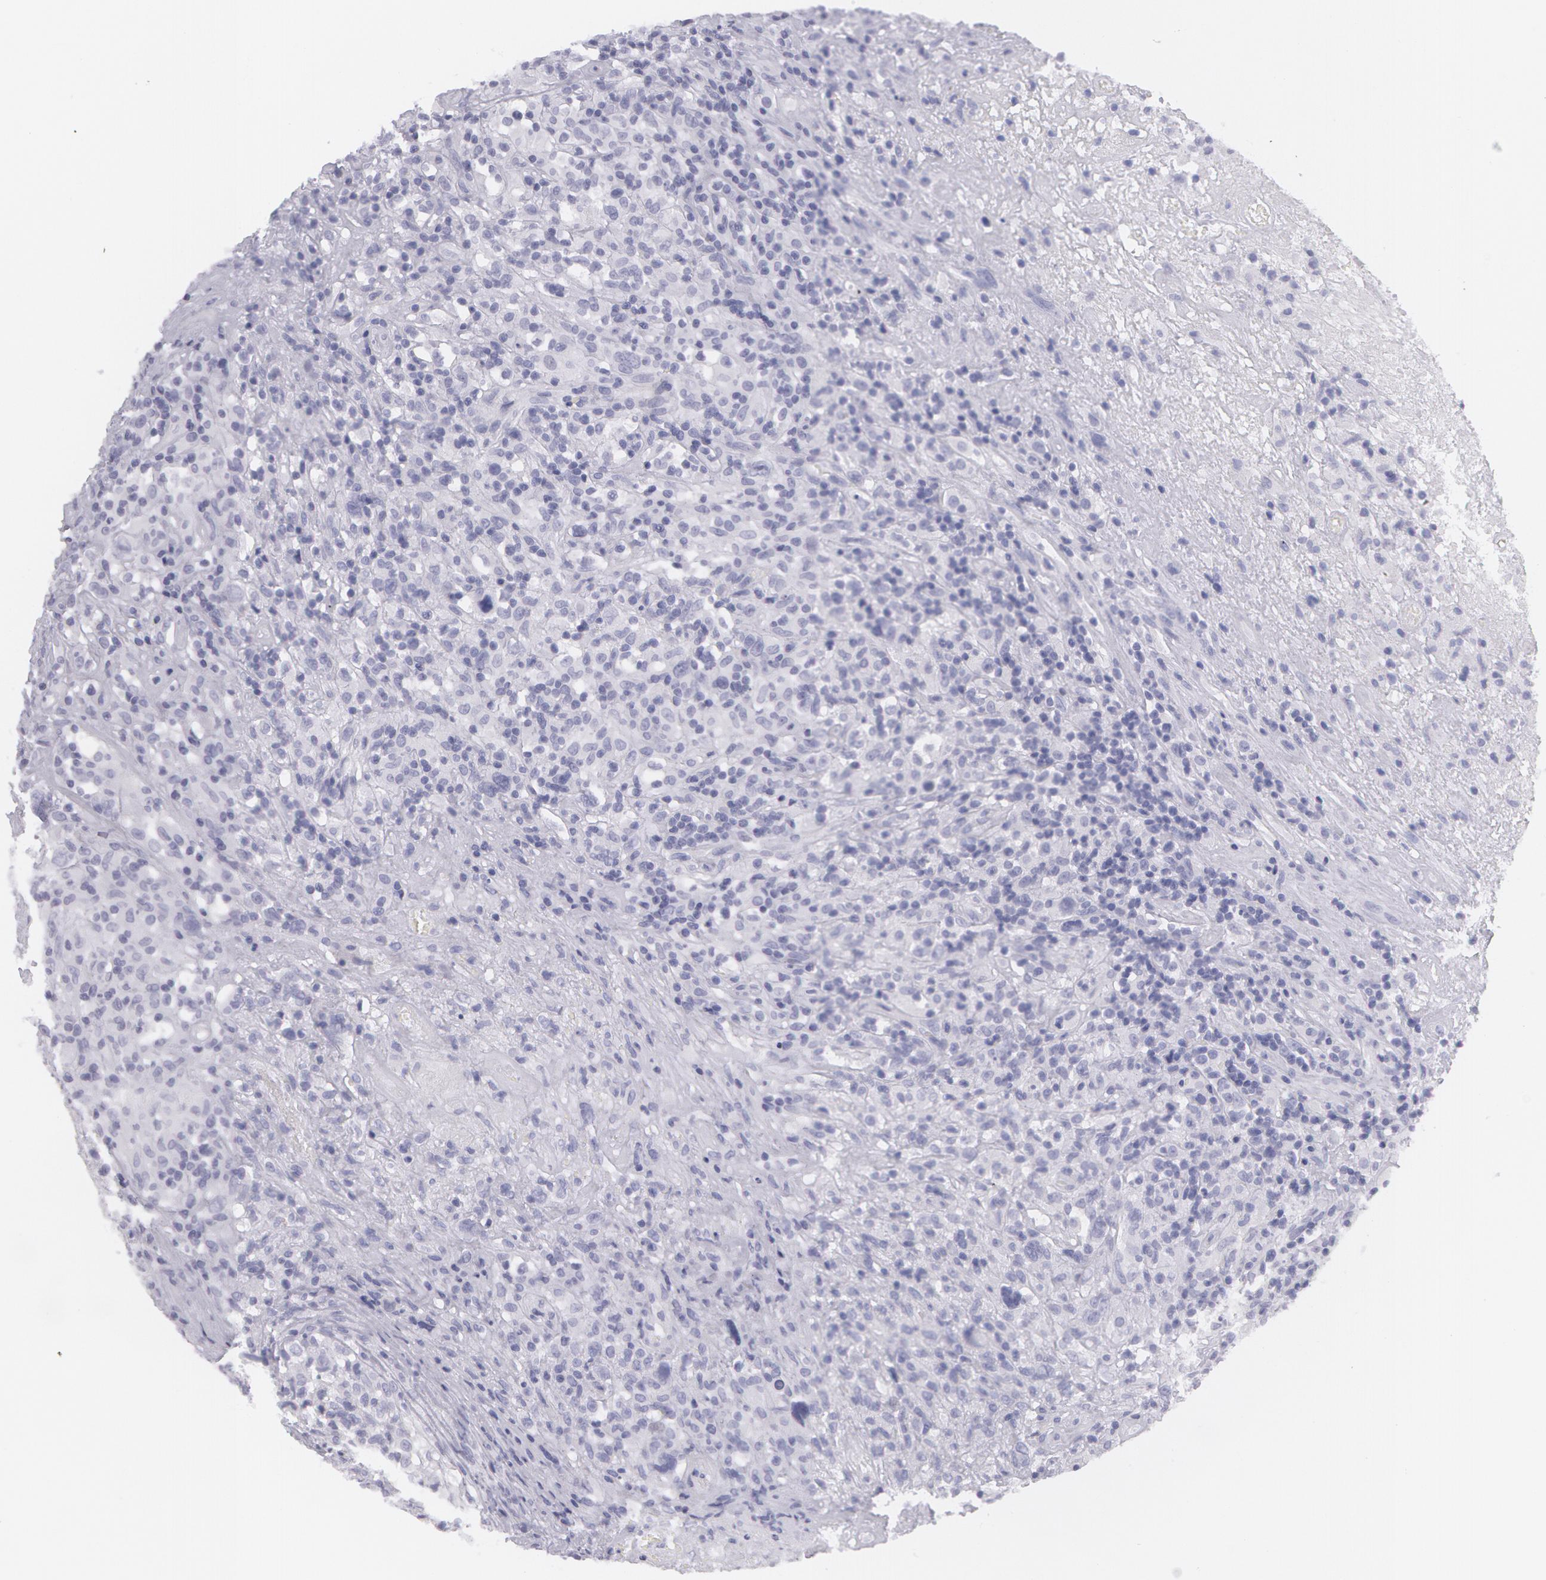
{"staining": {"intensity": "negative", "quantity": "none", "location": "none"}, "tissue": "lymphoma", "cell_type": "Tumor cells", "image_type": "cancer", "snomed": [{"axis": "morphology", "description": "Hodgkin's disease, NOS"}, {"axis": "topography", "description": "Lymph node"}], "caption": "This is an immunohistochemistry image of human Hodgkin's disease. There is no staining in tumor cells.", "gene": "AMACR", "patient": {"sex": "male", "age": 46}}